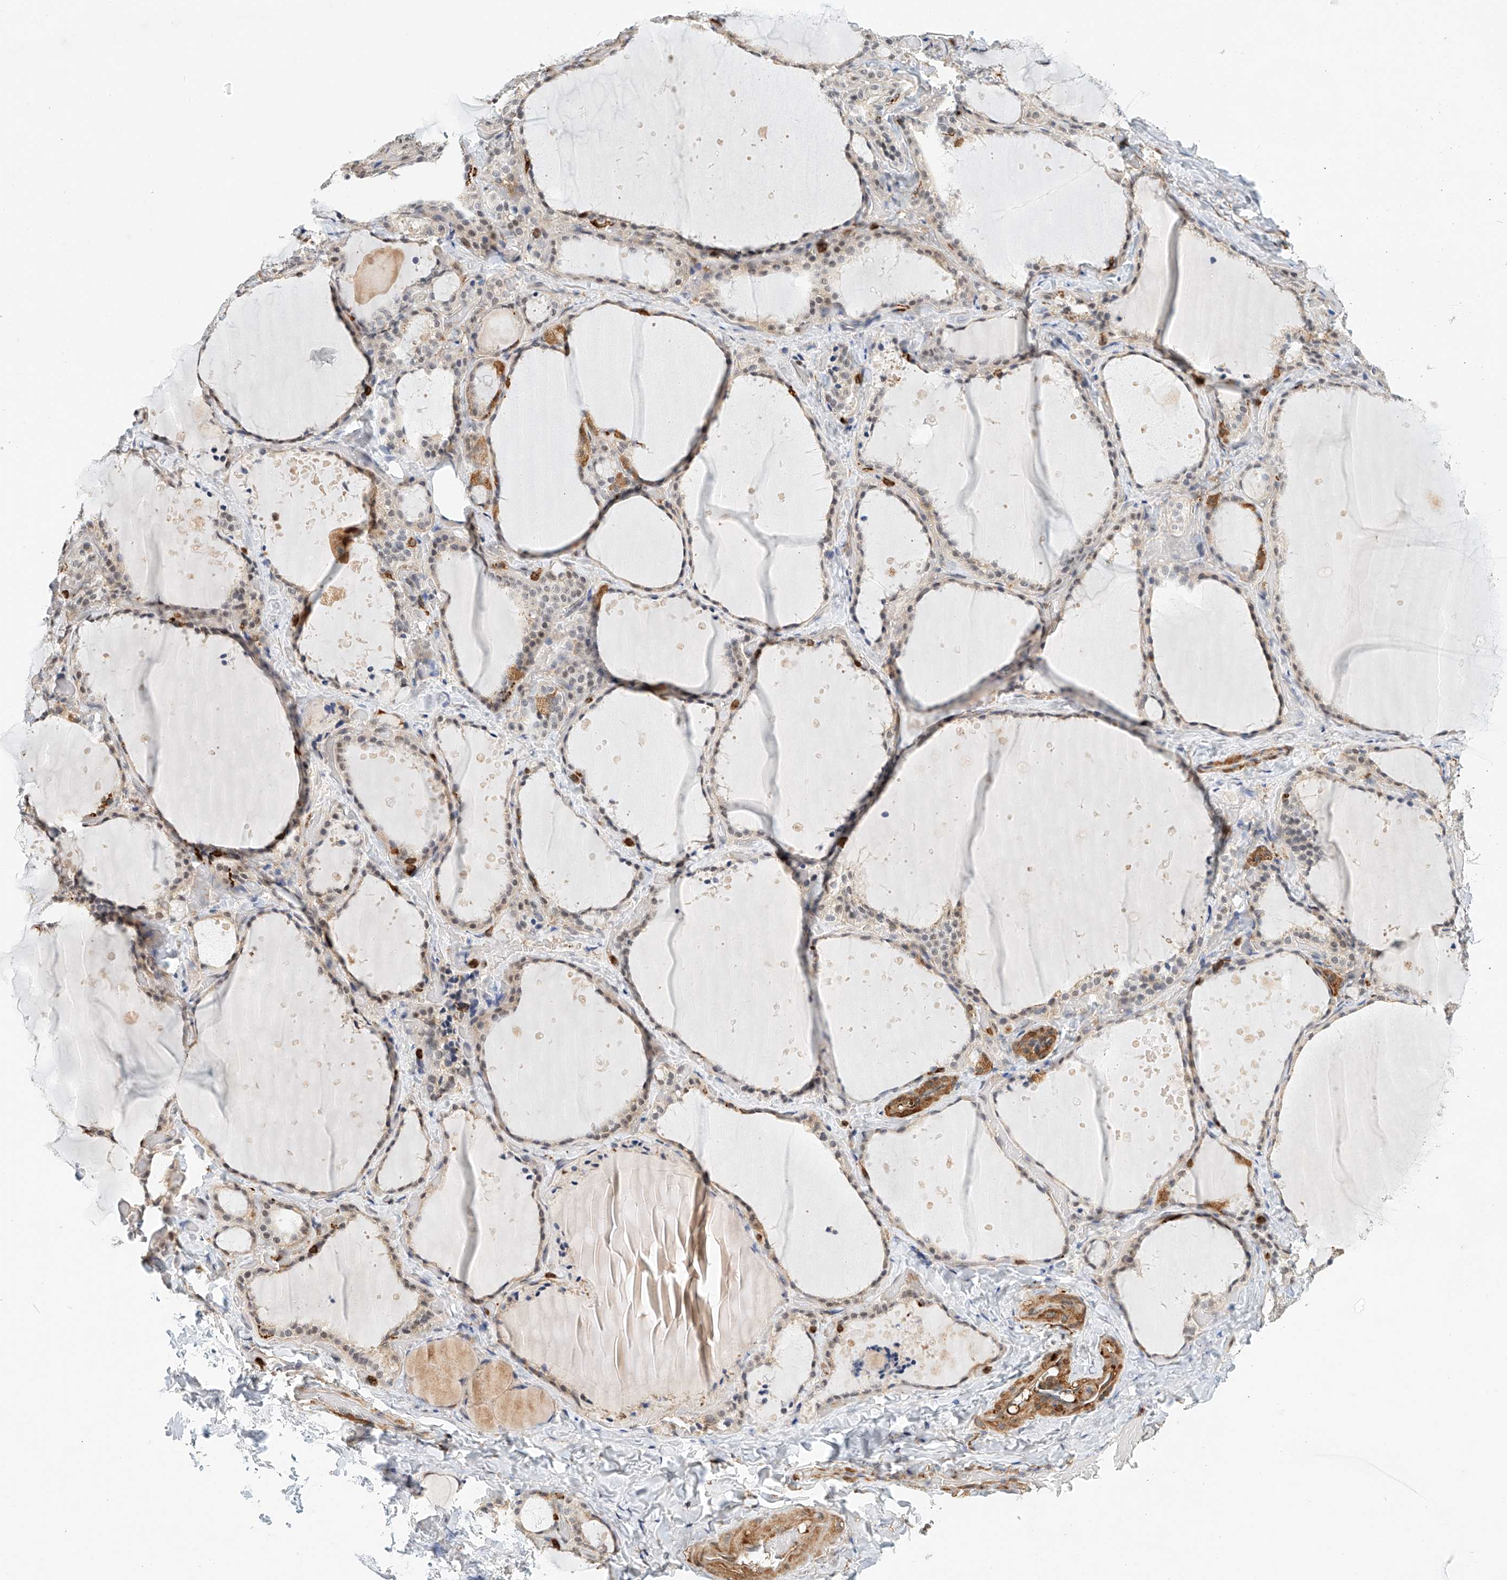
{"staining": {"intensity": "weak", "quantity": "<25%", "location": "cytoplasmic/membranous"}, "tissue": "thyroid gland", "cell_type": "Glandular cells", "image_type": "normal", "snomed": [{"axis": "morphology", "description": "Normal tissue, NOS"}, {"axis": "topography", "description": "Thyroid gland"}], "caption": "Immunohistochemistry of unremarkable human thyroid gland demonstrates no staining in glandular cells. Brightfield microscopy of immunohistochemistry stained with DAB (brown) and hematoxylin (blue), captured at high magnification.", "gene": "MICAL1", "patient": {"sex": "female", "age": 44}}